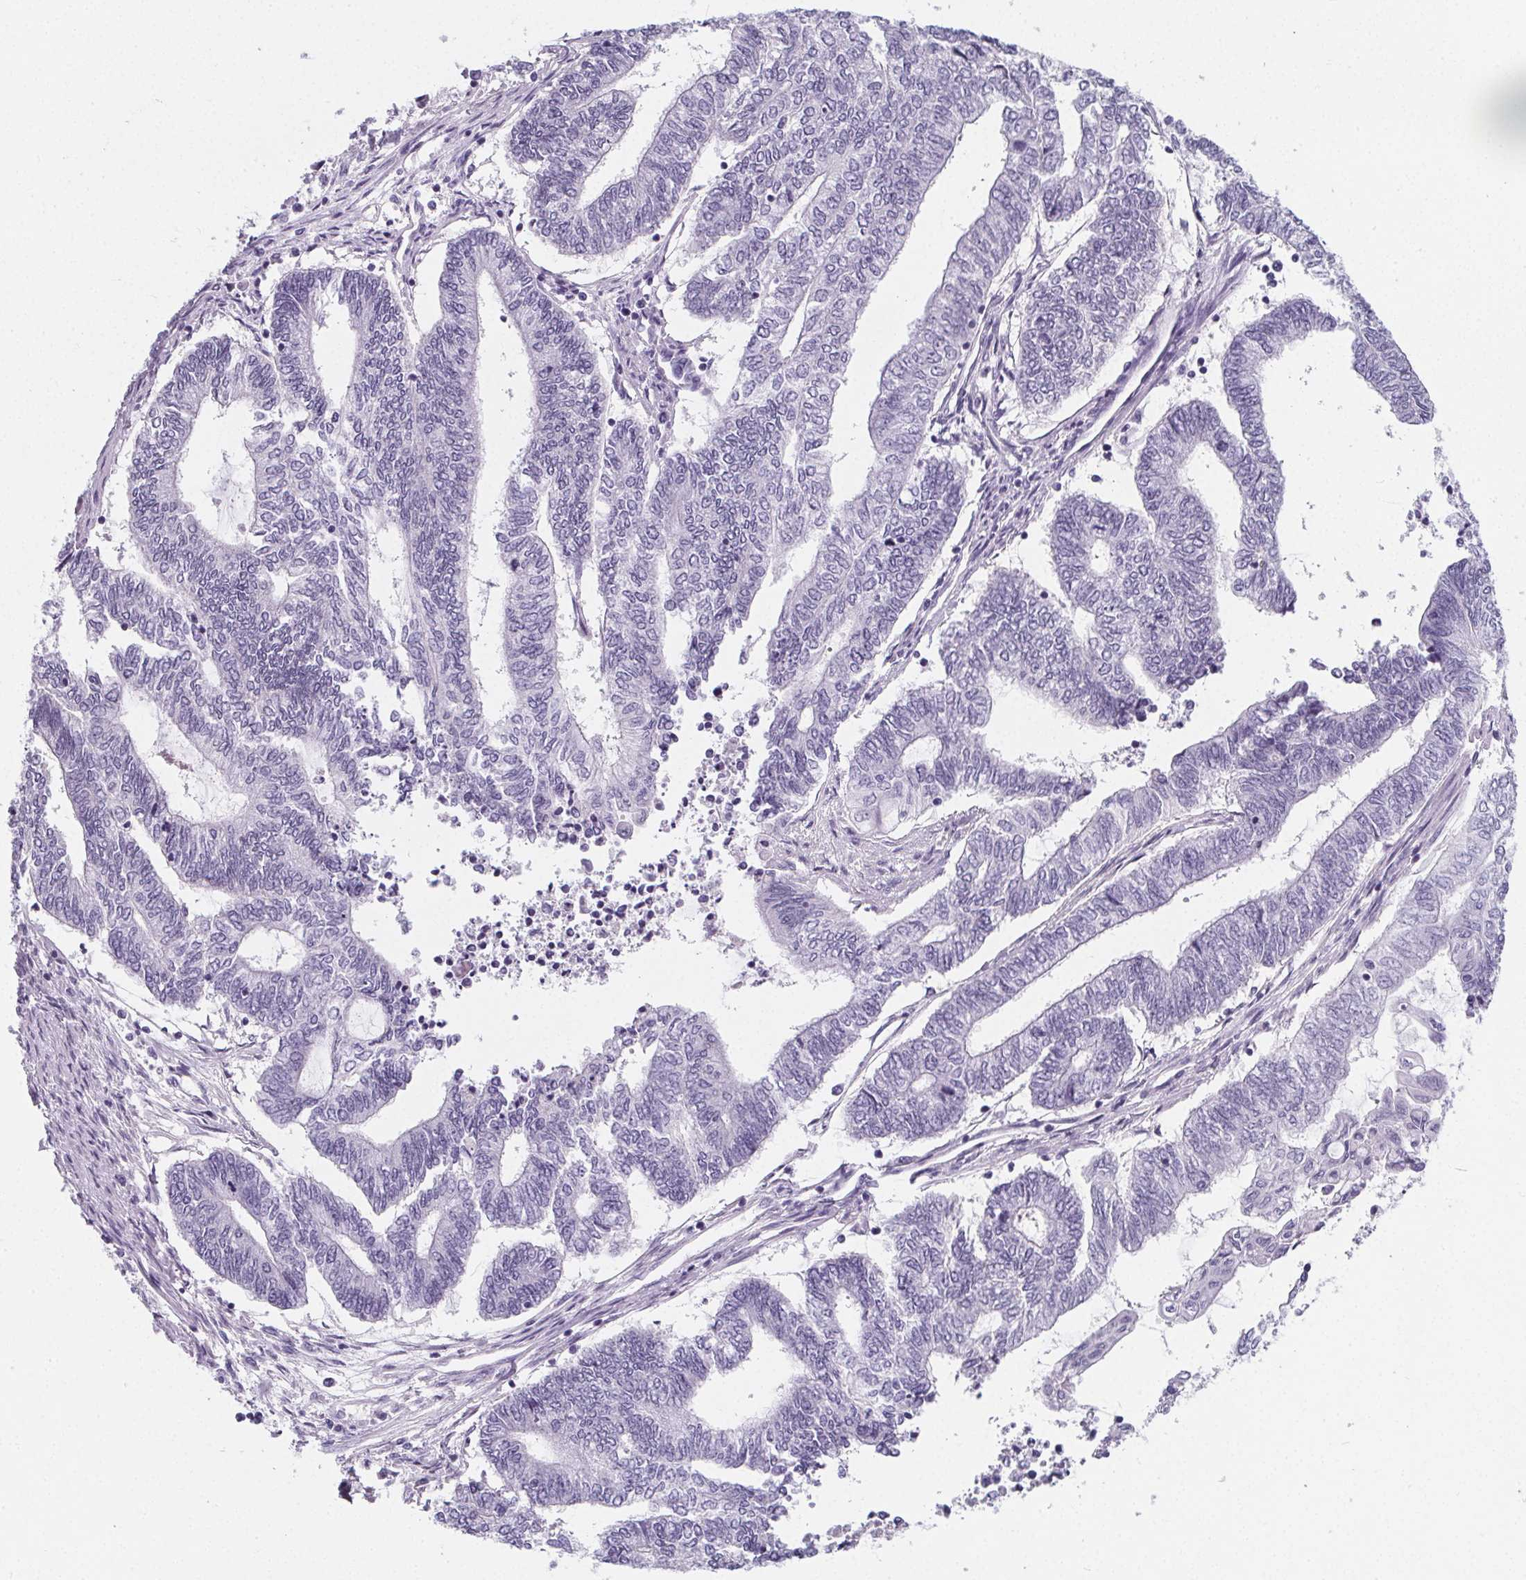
{"staining": {"intensity": "negative", "quantity": "none", "location": "none"}, "tissue": "endometrial cancer", "cell_type": "Tumor cells", "image_type": "cancer", "snomed": [{"axis": "morphology", "description": "Adenocarcinoma, NOS"}, {"axis": "topography", "description": "Uterus"}, {"axis": "topography", "description": "Endometrium"}], "caption": "This photomicrograph is of adenocarcinoma (endometrial) stained with immunohistochemistry (IHC) to label a protein in brown with the nuclei are counter-stained blue. There is no expression in tumor cells. Nuclei are stained in blue.", "gene": "ADRB1", "patient": {"sex": "female", "age": 70}}